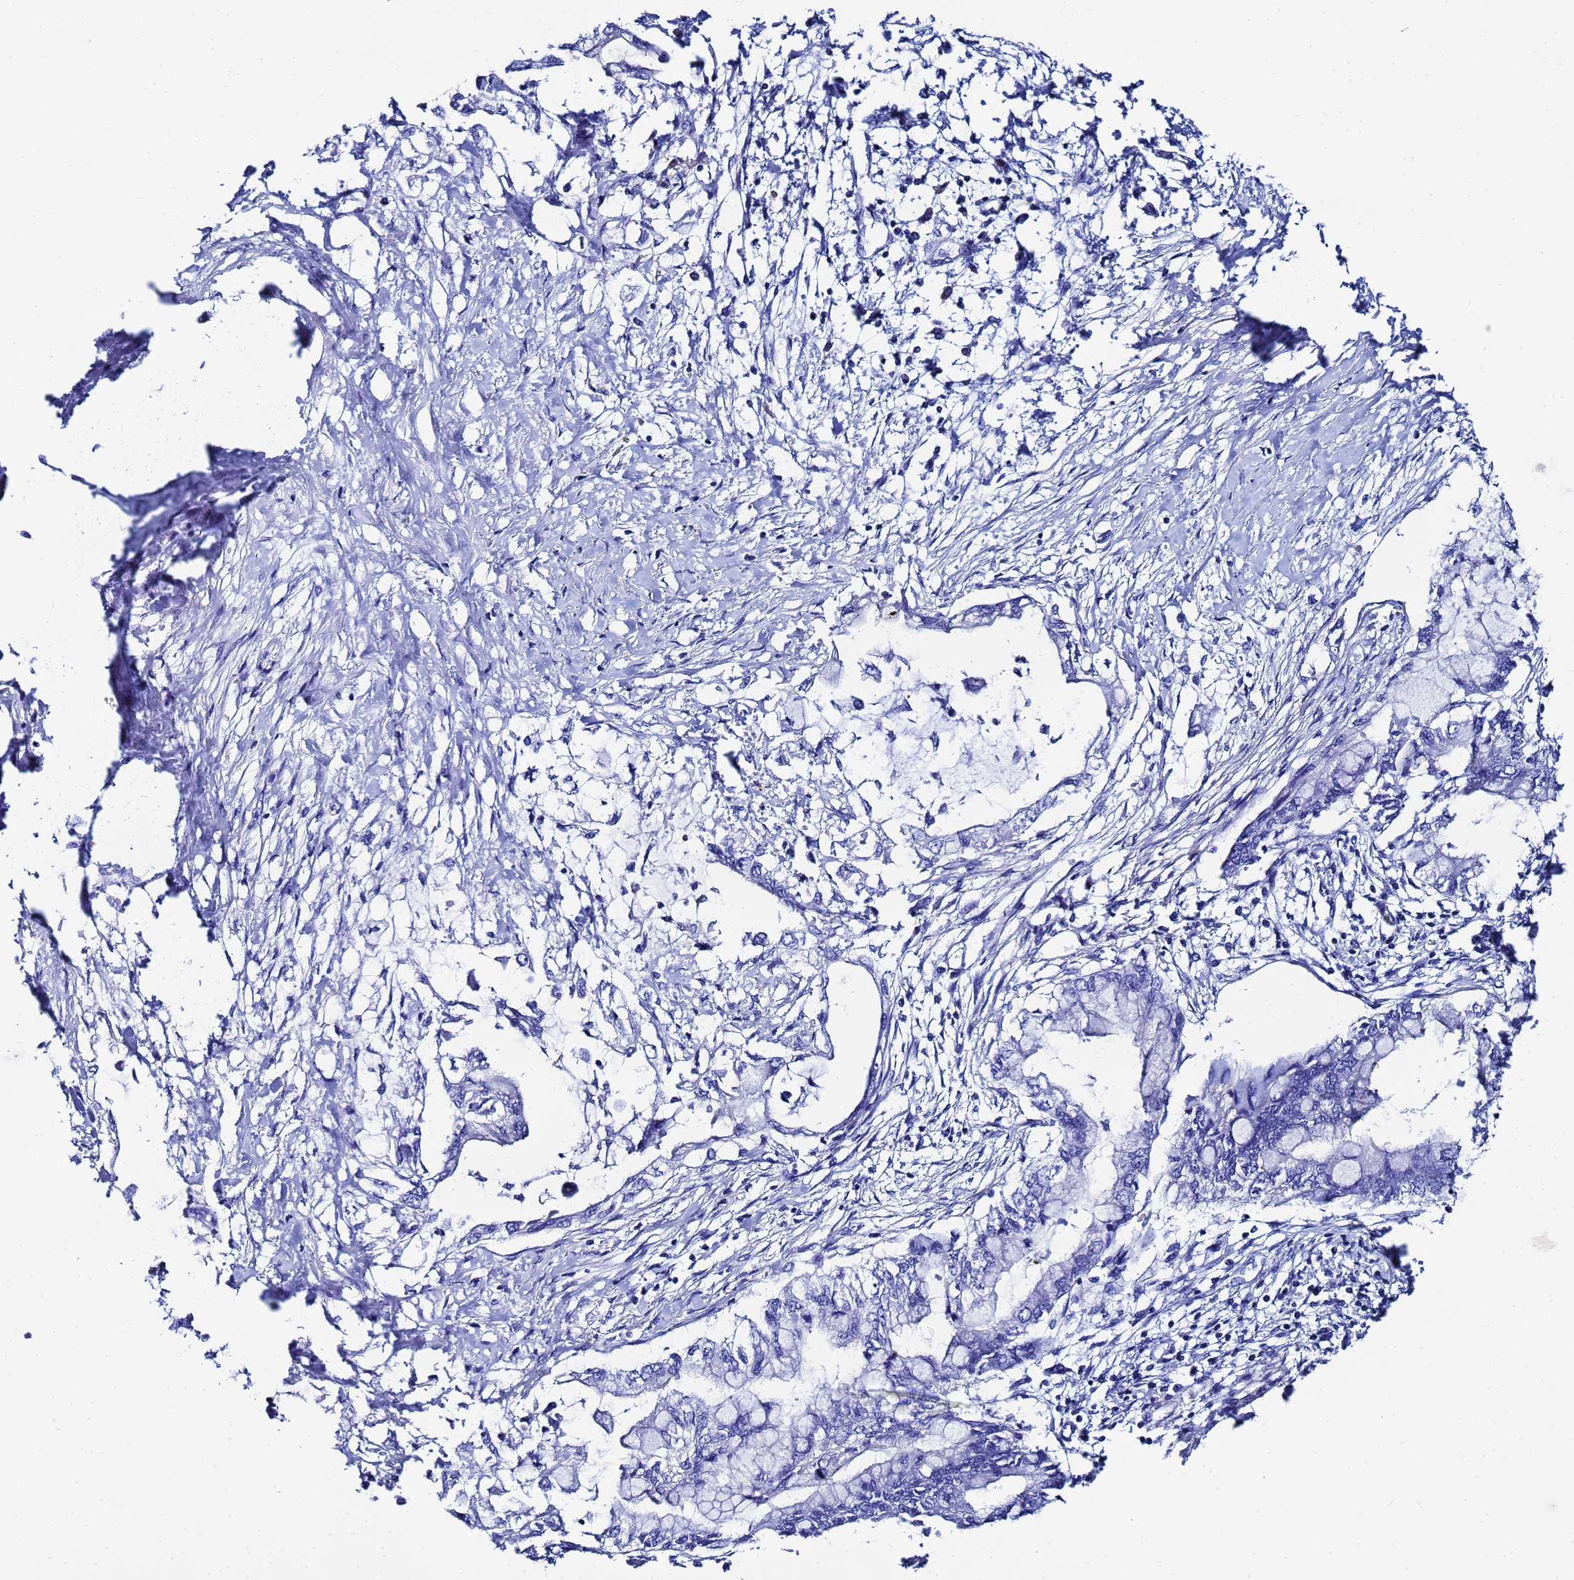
{"staining": {"intensity": "negative", "quantity": "none", "location": "none"}, "tissue": "pancreatic cancer", "cell_type": "Tumor cells", "image_type": "cancer", "snomed": [{"axis": "morphology", "description": "Adenocarcinoma, NOS"}, {"axis": "topography", "description": "Pancreas"}], "caption": "Immunohistochemical staining of pancreatic cancer (adenocarcinoma) reveals no significant positivity in tumor cells.", "gene": "RAB39B", "patient": {"sex": "male", "age": 48}}